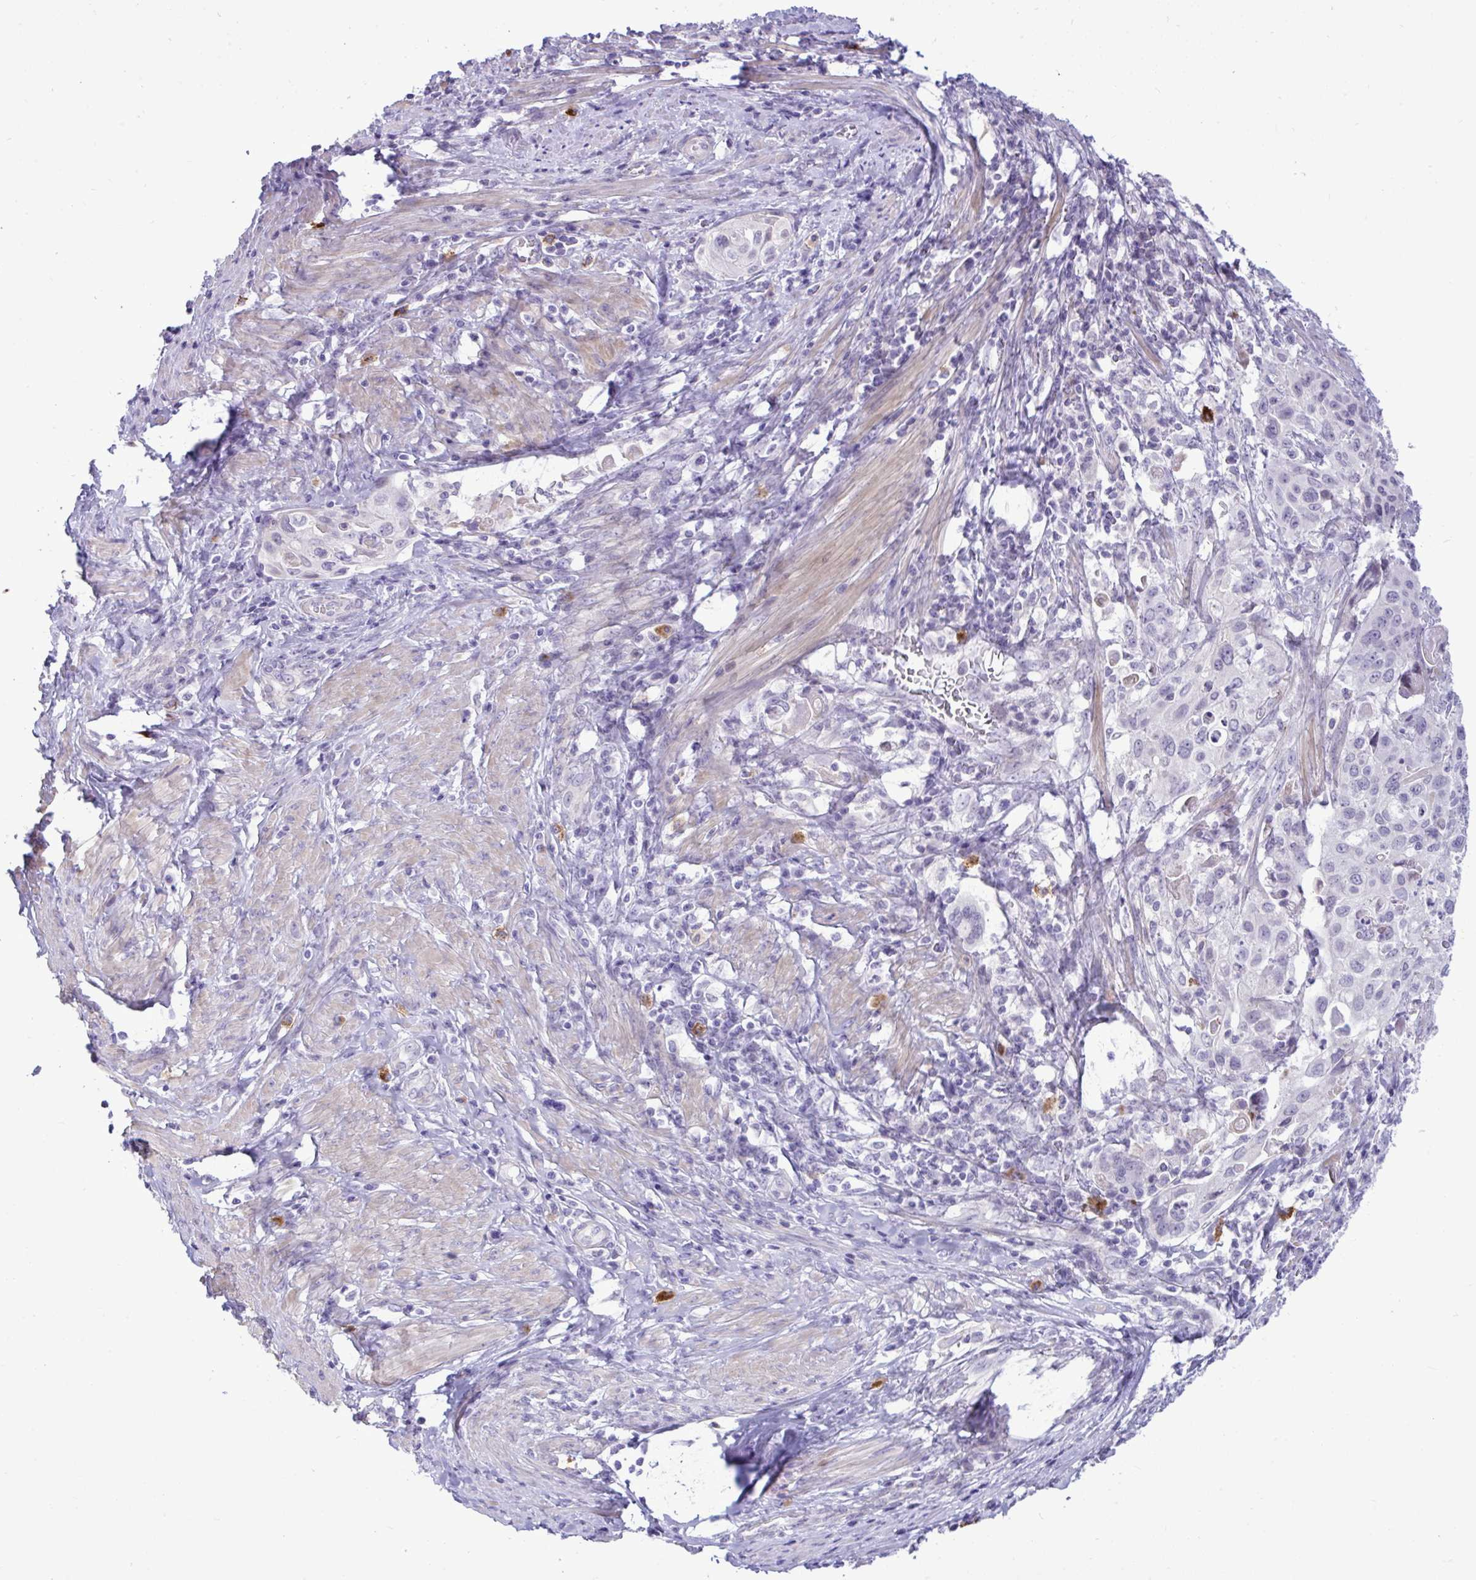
{"staining": {"intensity": "negative", "quantity": "none", "location": "none"}, "tissue": "cervical cancer", "cell_type": "Tumor cells", "image_type": "cancer", "snomed": [{"axis": "morphology", "description": "Squamous cell carcinoma, NOS"}, {"axis": "topography", "description": "Cervix"}], "caption": "IHC micrograph of human squamous cell carcinoma (cervical) stained for a protein (brown), which demonstrates no staining in tumor cells.", "gene": "SPAG1", "patient": {"sex": "female", "age": 65}}